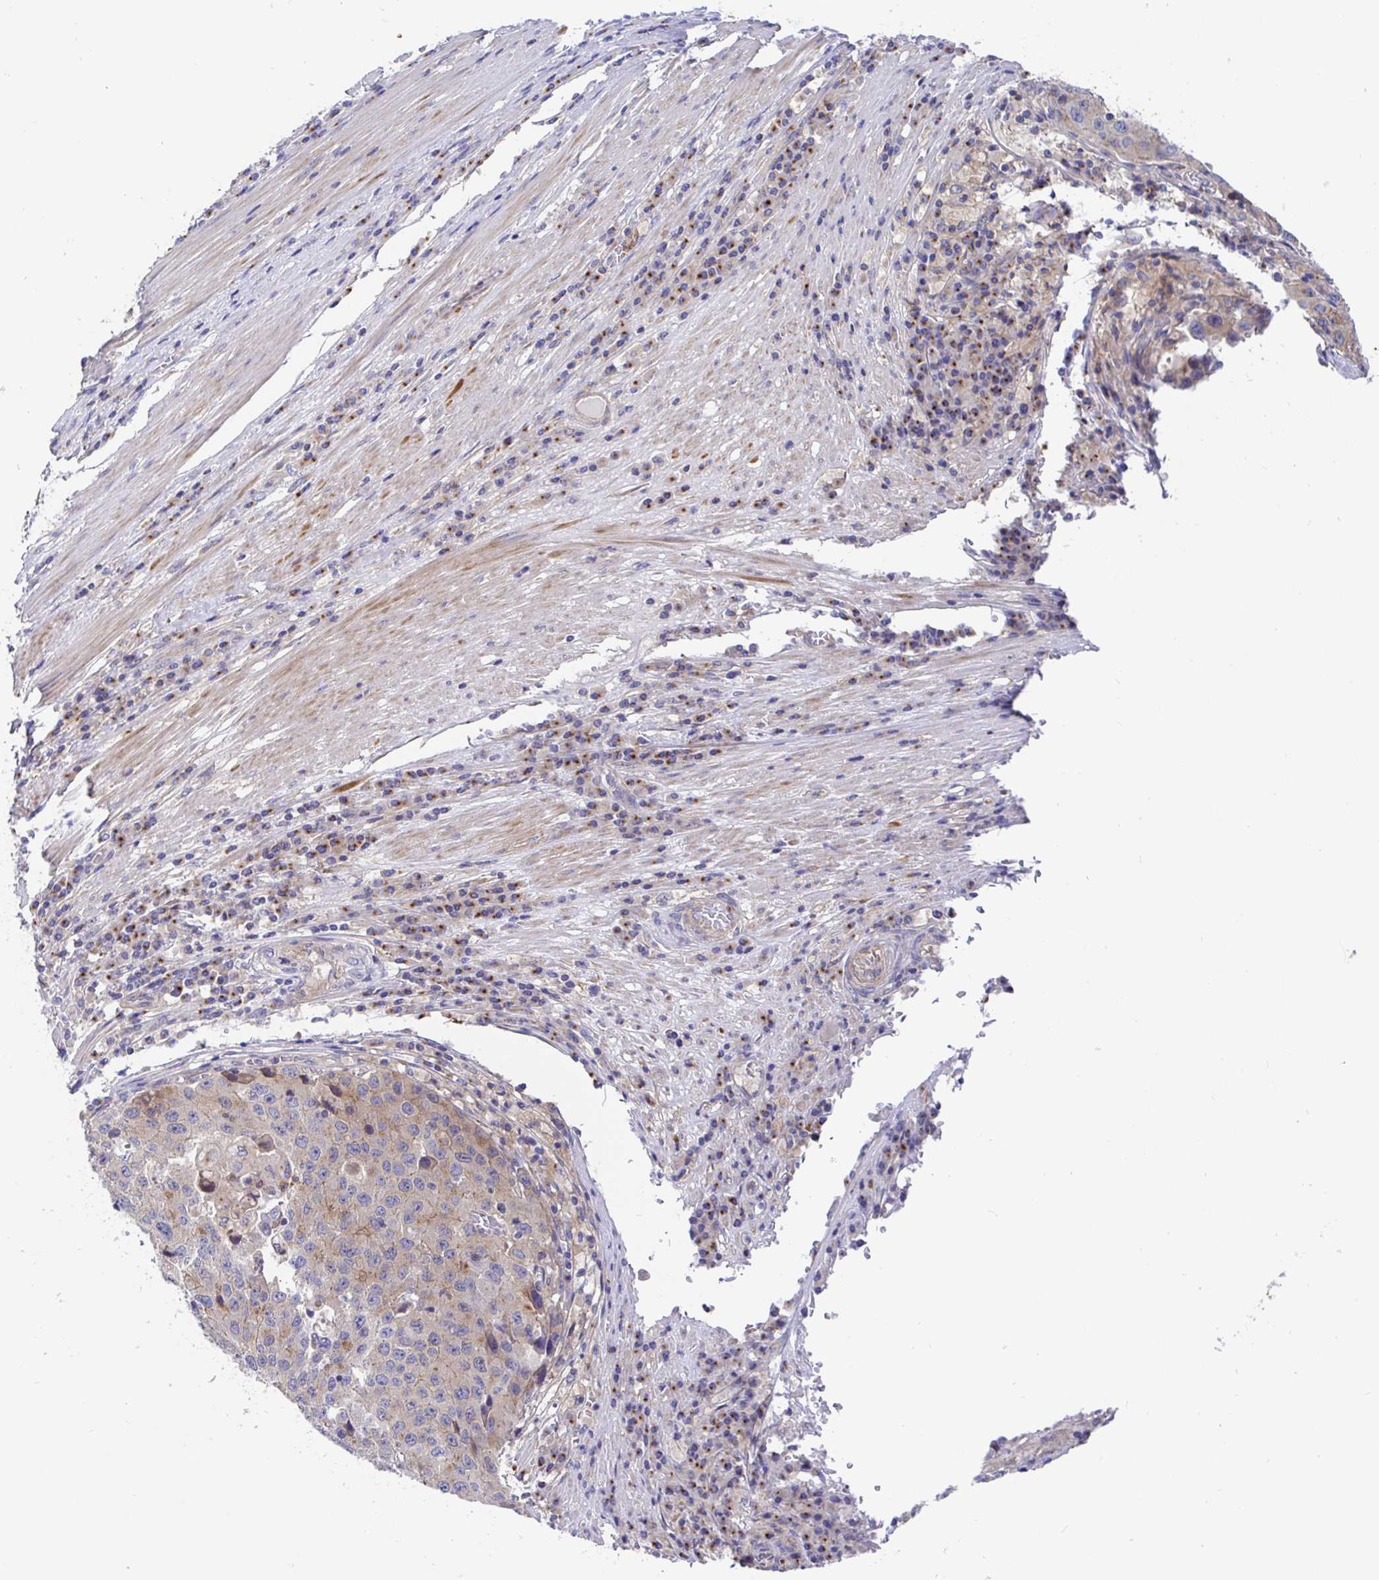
{"staining": {"intensity": "weak", "quantity": "<25%", "location": "cytoplasmic/membranous"}, "tissue": "stomach cancer", "cell_type": "Tumor cells", "image_type": "cancer", "snomed": [{"axis": "morphology", "description": "Adenocarcinoma, NOS"}, {"axis": "topography", "description": "Stomach"}], "caption": "Immunohistochemistry (IHC) of stomach cancer reveals no expression in tumor cells.", "gene": "GOLGA1", "patient": {"sex": "male", "age": 71}}